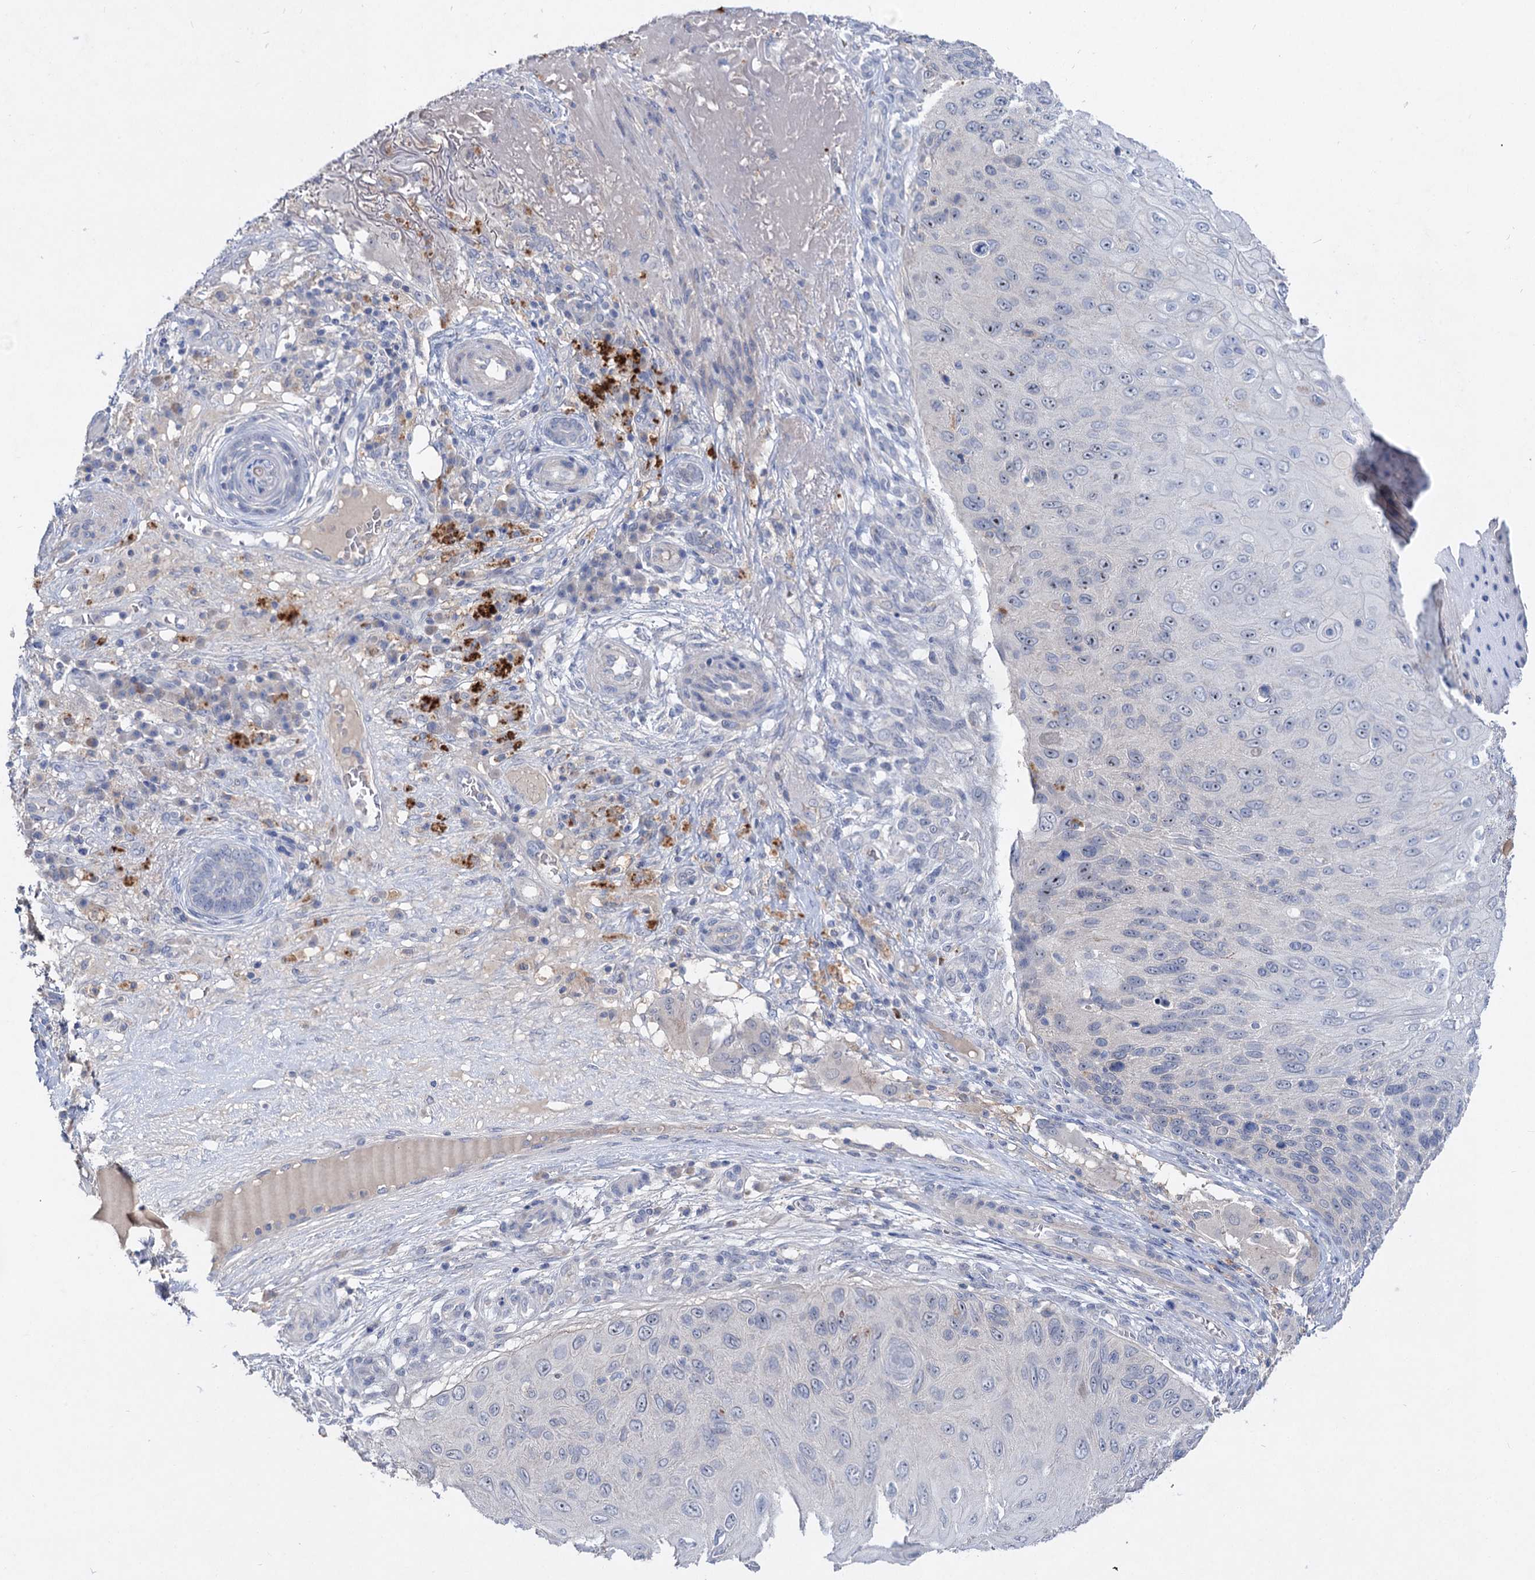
{"staining": {"intensity": "moderate", "quantity": "<25%", "location": "nuclear"}, "tissue": "skin cancer", "cell_type": "Tumor cells", "image_type": "cancer", "snomed": [{"axis": "morphology", "description": "Squamous cell carcinoma, NOS"}, {"axis": "topography", "description": "Skin"}], "caption": "Immunohistochemistry (IHC) photomicrograph of skin cancer stained for a protein (brown), which reveals low levels of moderate nuclear staining in about <25% of tumor cells.", "gene": "ATP4A", "patient": {"sex": "female", "age": 88}}